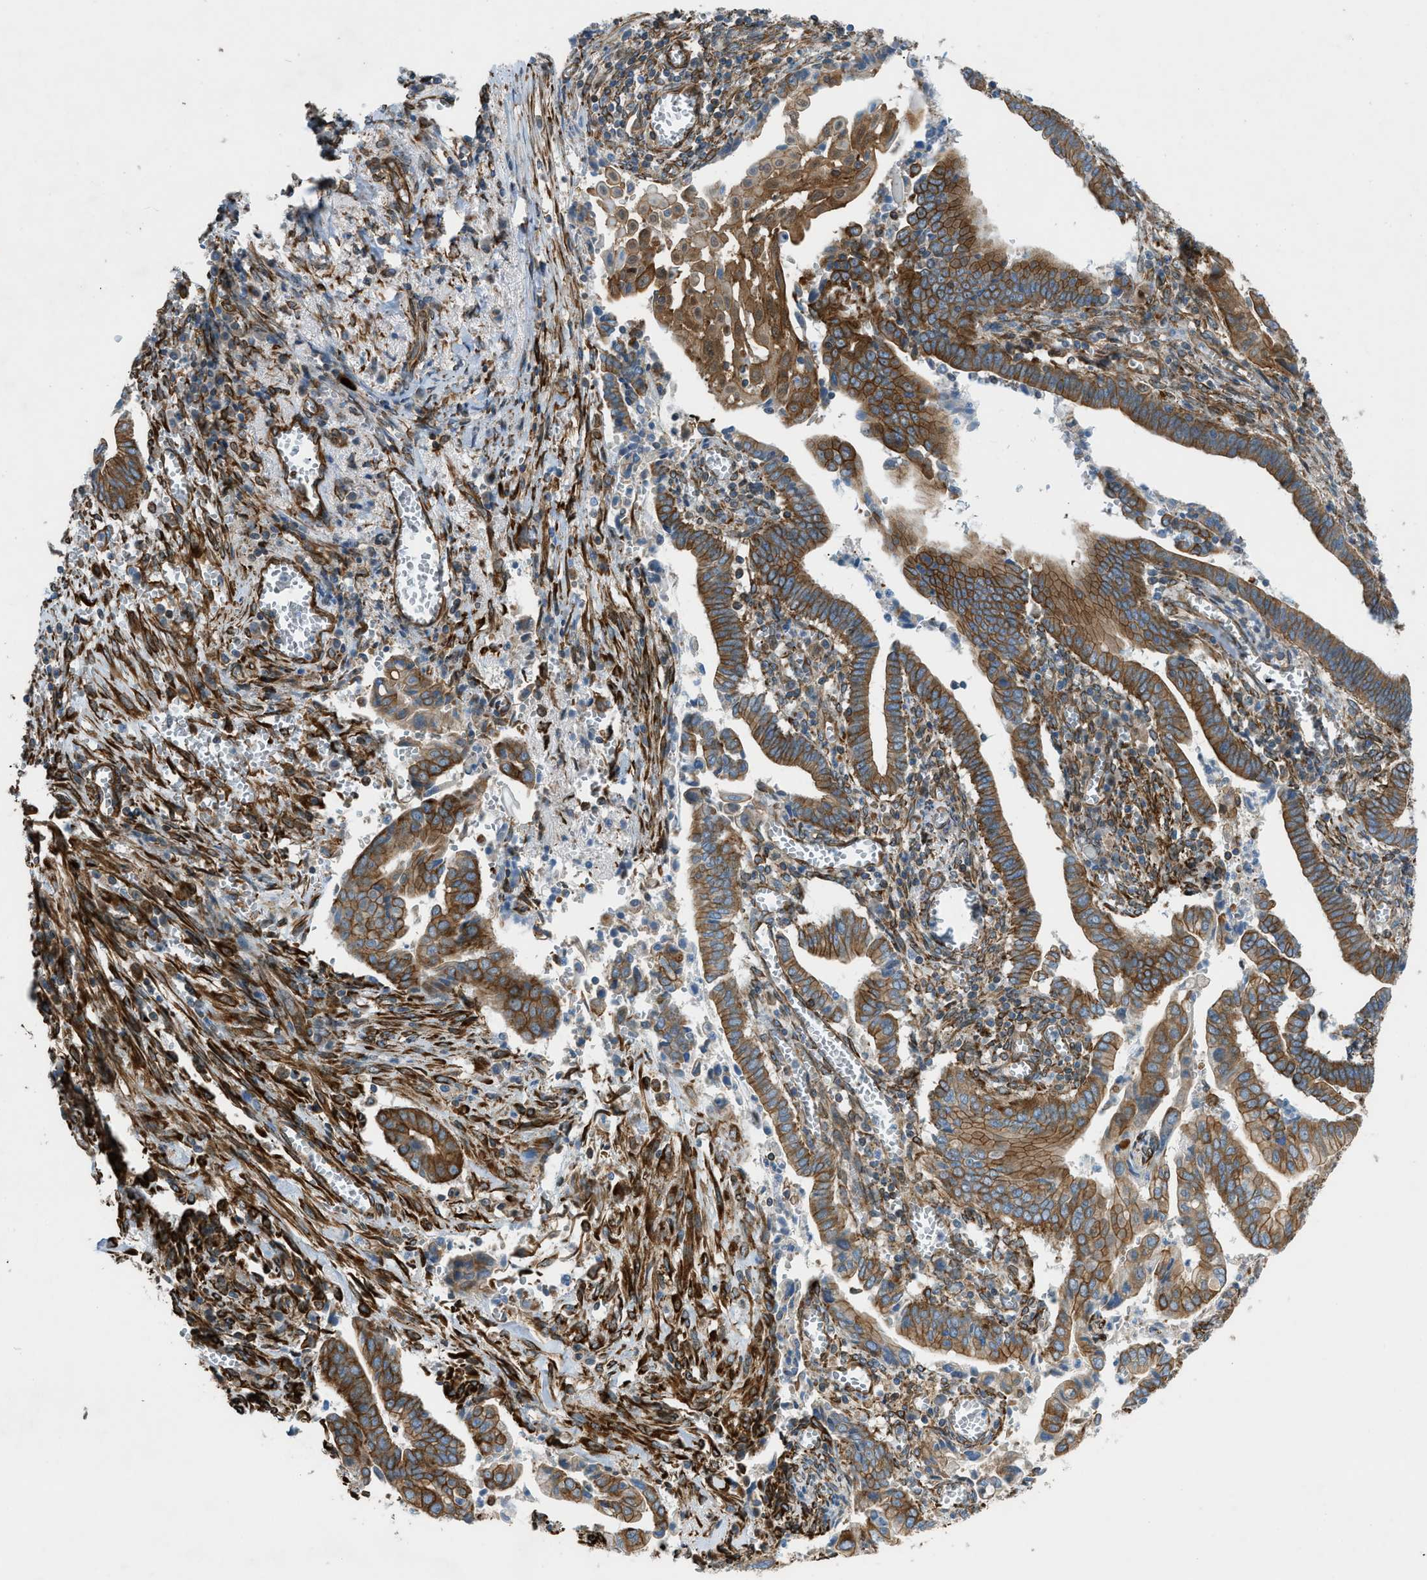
{"staining": {"intensity": "strong", "quantity": ">75%", "location": "cytoplasmic/membranous"}, "tissue": "cervical cancer", "cell_type": "Tumor cells", "image_type": "cancer", "snomed": [{"axis": "morphology", "description": "Adenocarcinoma, NOS"}, {"axis": "topography", "description": "Cervix"}], "caption": "High-magnification brightfield microscopy of cervical cancer (adenocarcinoma) stained with DAB (3,3'-diaminobenzidine) (brown) and counterstained with hematoxylin (blue). tumor cells exhibit strong cytoplasmic/membranous staining is appreciated in about>75% of cells.", "gene": "DMAC1", "patient": {"sex": "female", "age": 44}}